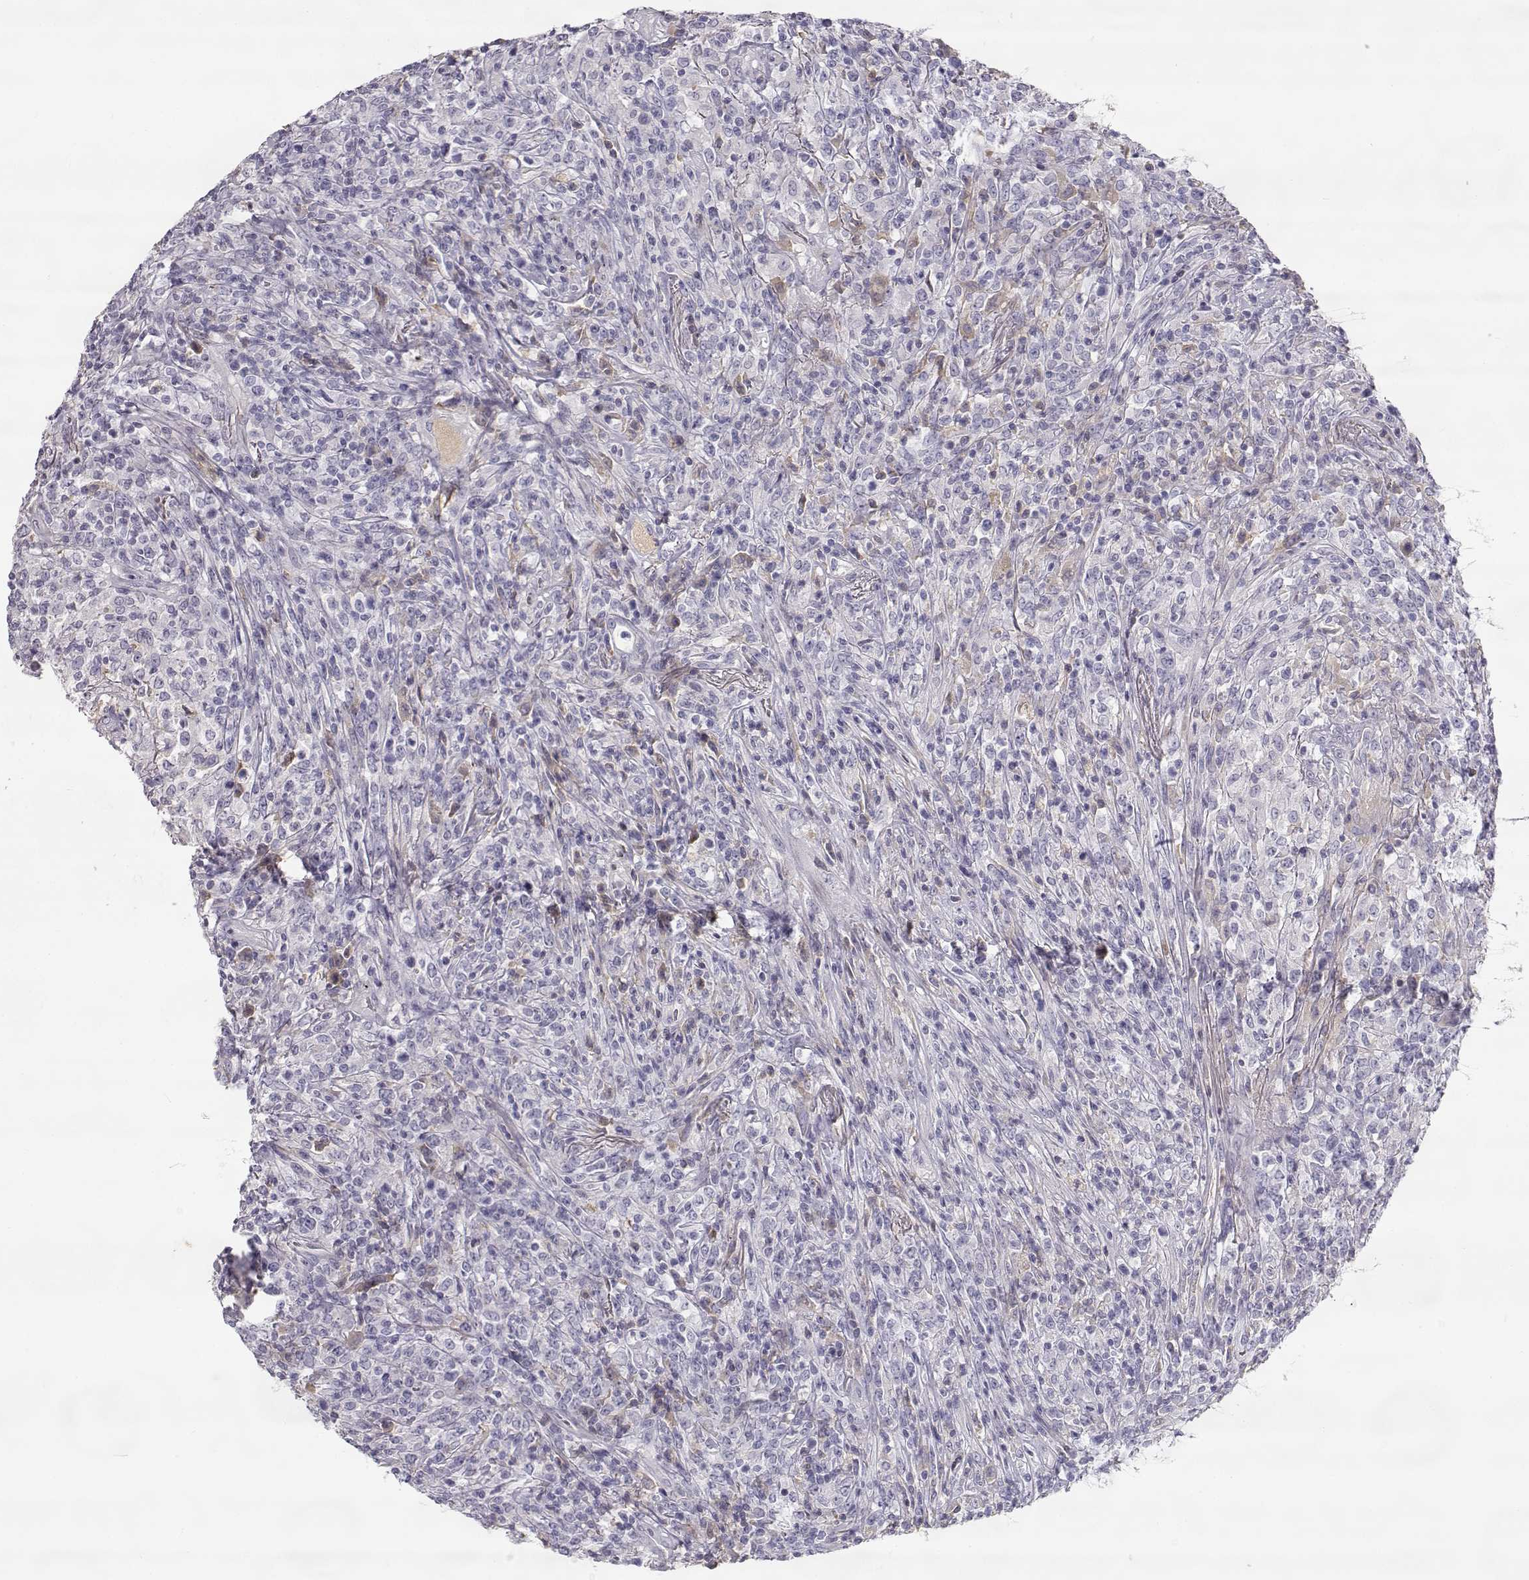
{"staining": {"intensity": "negative", "quantity": "none", "location": "none"}, "tissue": "lymphoma", "cell_type": "Tumor cells", "image_type": "cancer", "snomed": [{"axis": "morphology", "description": "Malignant lymphoma, non-Hodgkin's type, High grade"}, {"axis": "topography", "description": "Lung"}], "caption": "This histopathology image is of lymphoma stained with immunohistochemistry to label a protein in brown with the nuclei are counter-stained blue. There is no expression in tumor cells.", "gene": "SLCO6A1", "patient": {"sex": "male", "age": 79}}